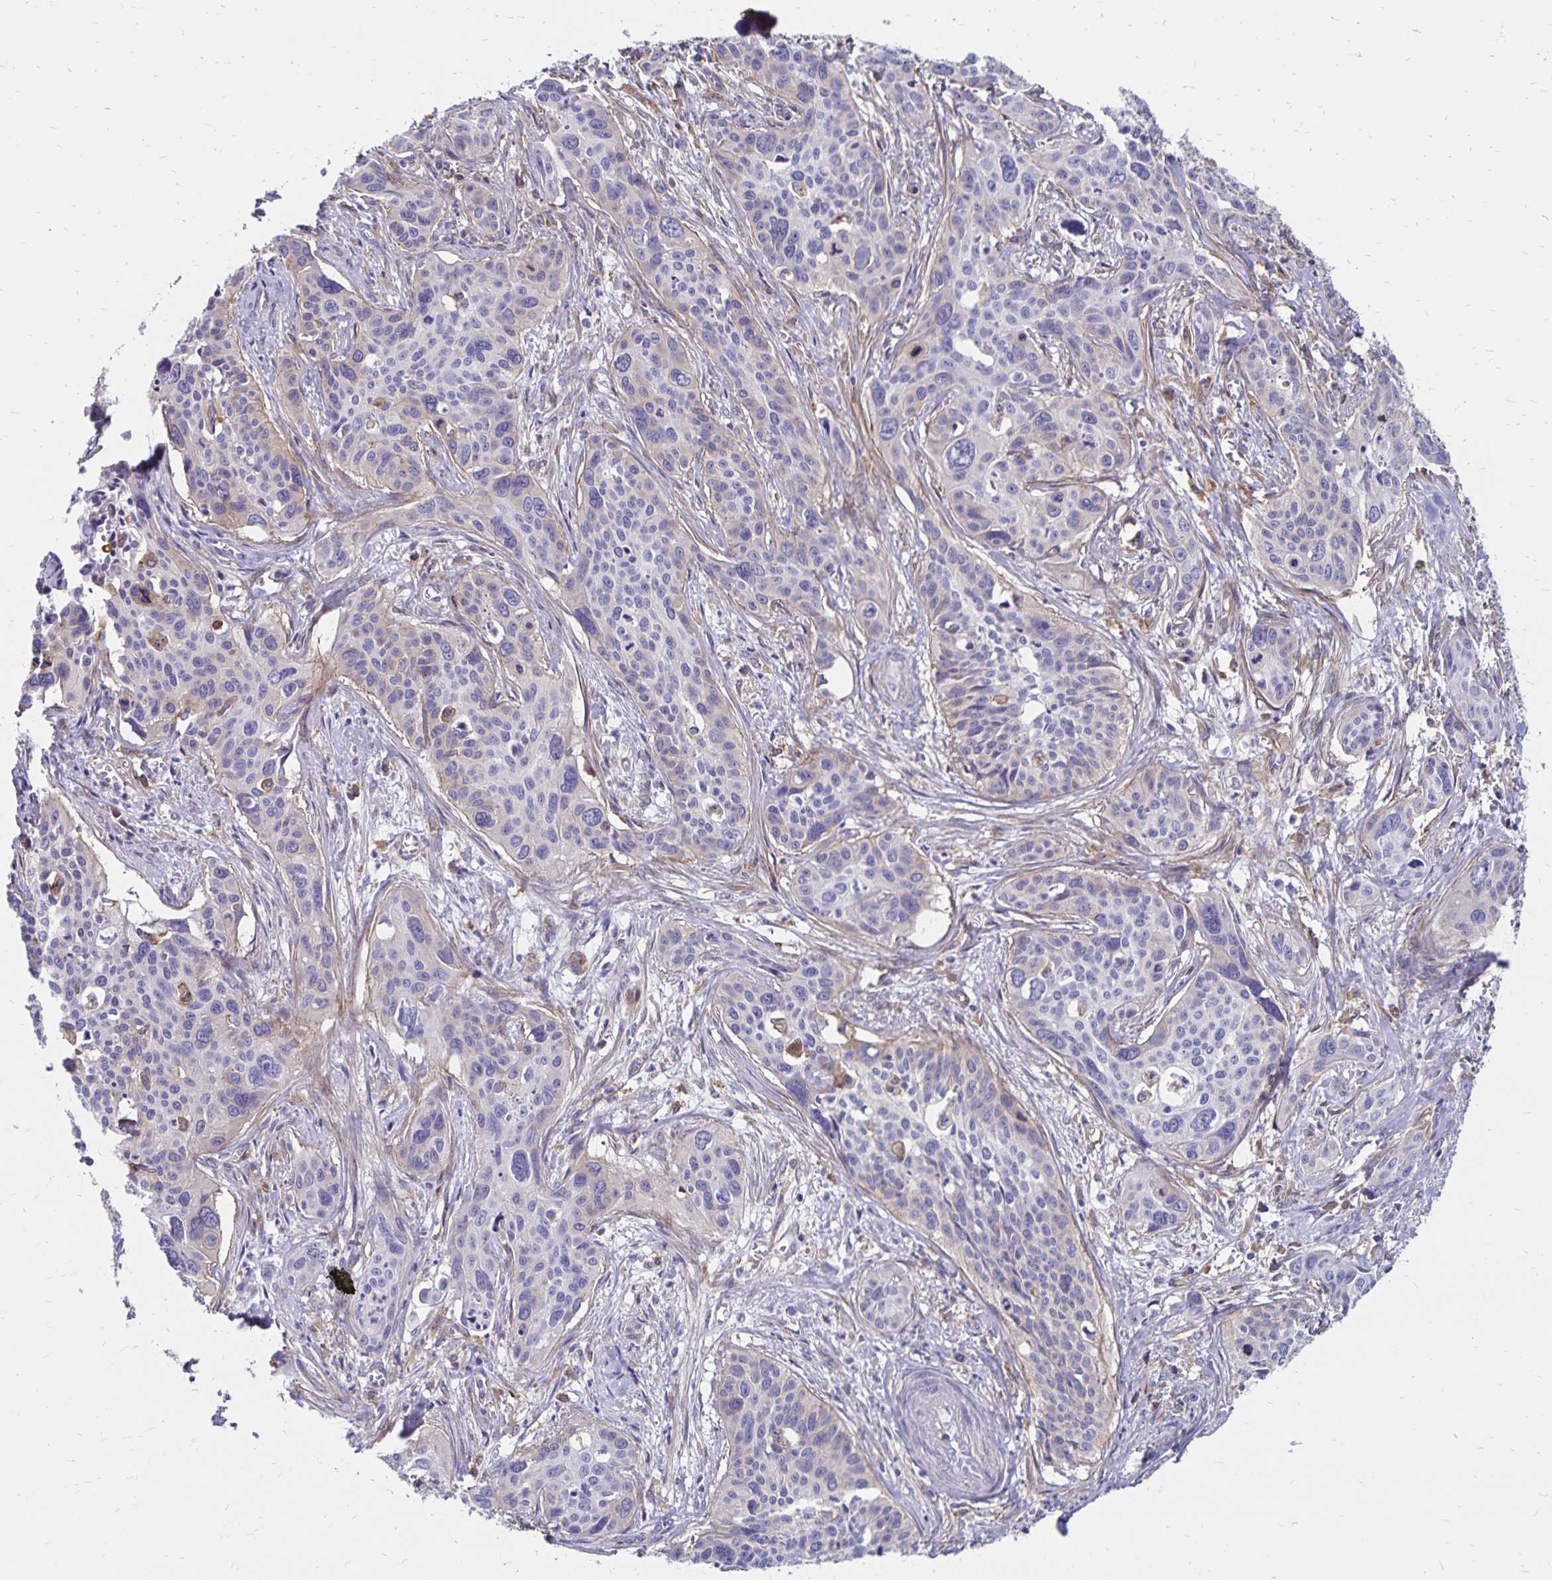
{"staining": {"intensity": "negative", "quantity": "none", "location": "none"}, "tissue": "cervical cancer", "cell_type": "Tumor cells", "image_type": "cancer", "snomed": [{"axis": "morphology", "description": "Squamous cell carcinoma, NOS"}, {"axis": "topography", "description": "Cervix"}], "caption": "An image of squamous cell carcinoma (cervical) stained for a protein exhibits no brown staining in tumor cells.", "gene": "TNS3", "patient": {"sex": "female", "age": 31}}